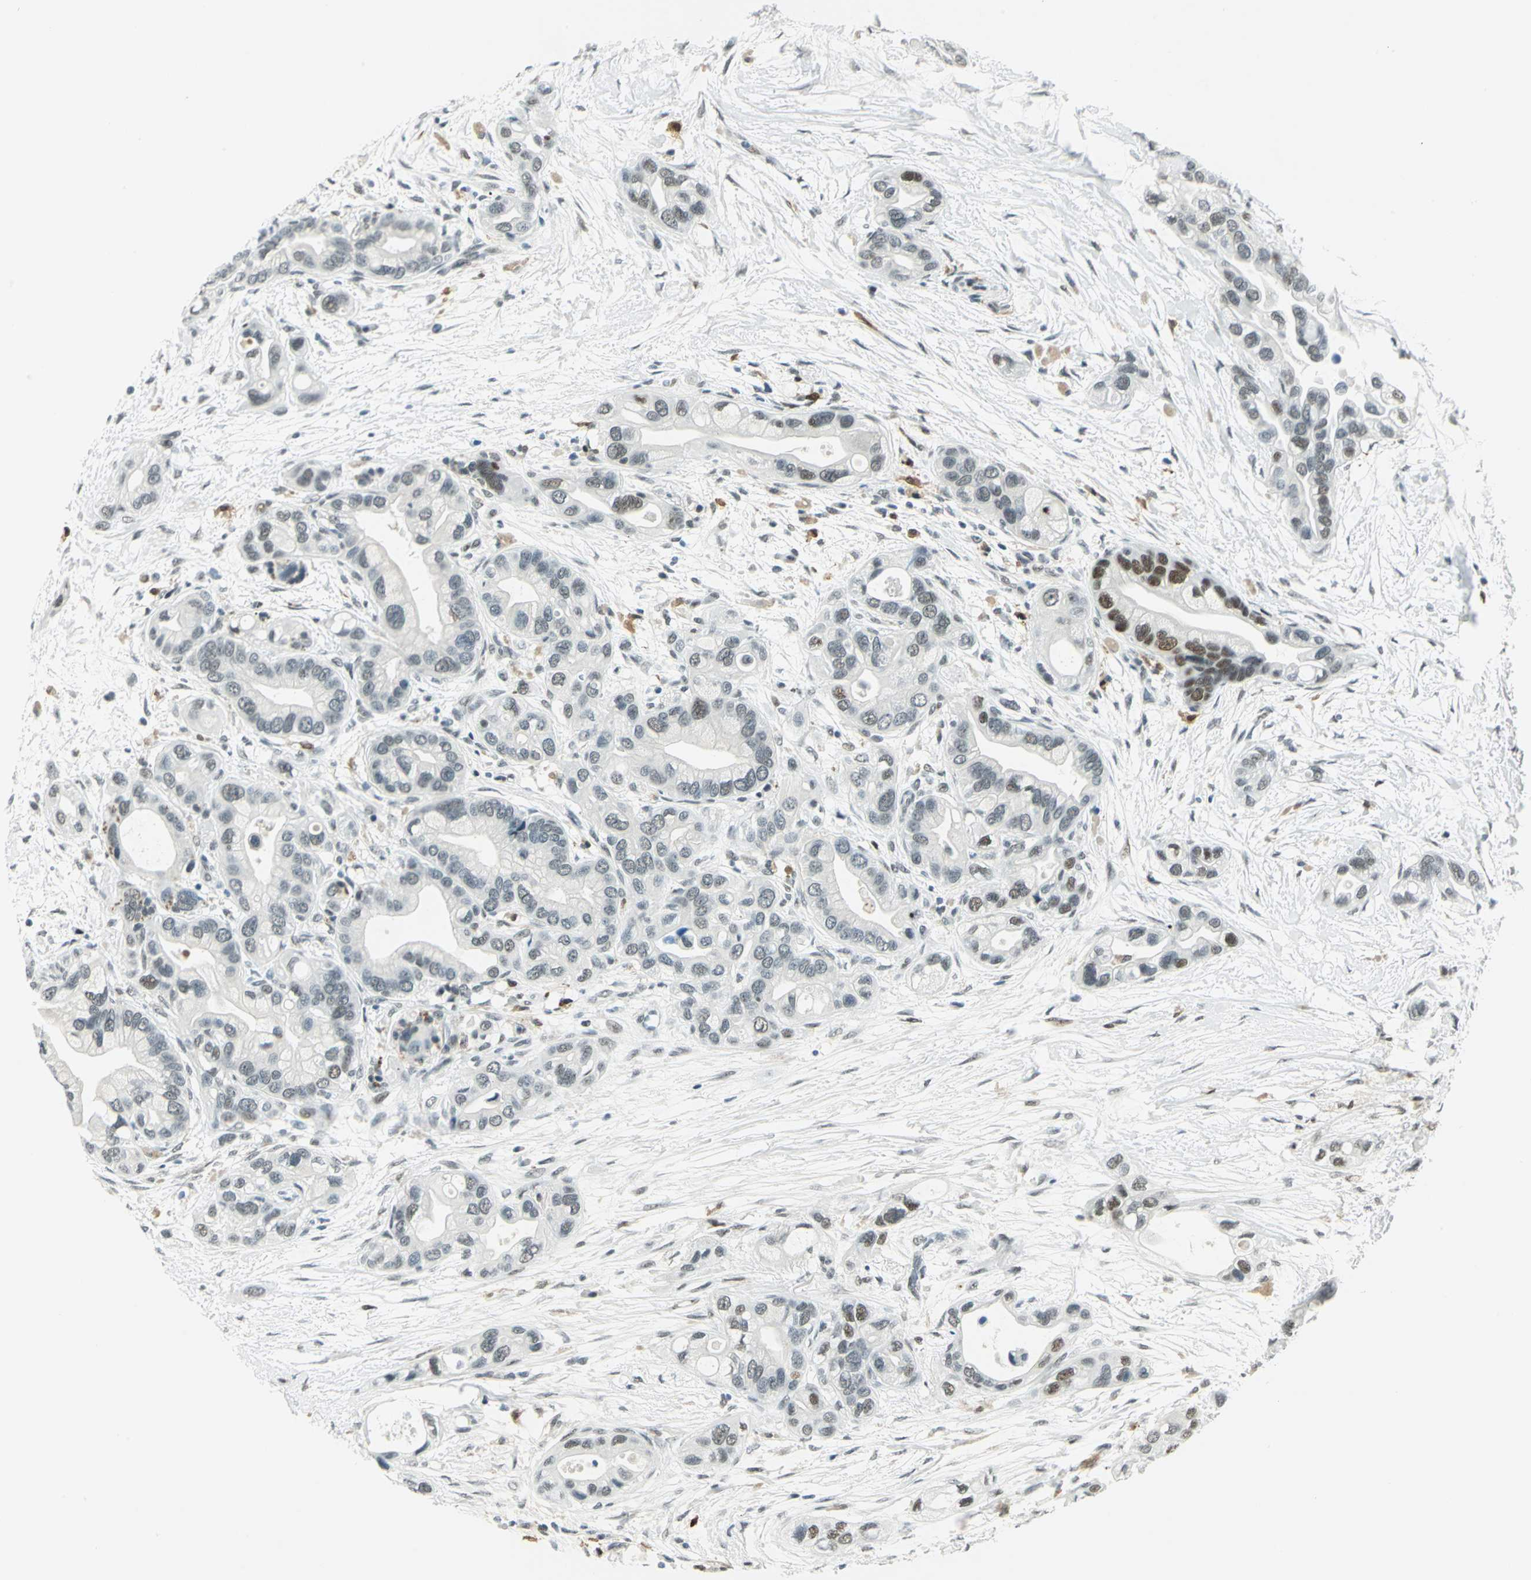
{"staining": {"intensity": "moderate", "quantity": "<25%", "location": "nuclear"}, "tissue": "pancreatic cancer", "cell_type": "Tumor cells", "image_type": "cancer", "snomed": [{"axis": "morphology", "description": "Adenocarcinoma, NOS"}, {"axis": "topography", "description": "Pancreas"}], "caption": "This histopathology image exhibits pancreatic cancer (adenocarcinoma) stained with immunohistochemistry (IHC) to label a protein in brown. The nuclear of tumor cells show moderate positivity for the protein. Nuclei are counter-stained blue.", "gene": "MTMR10", "patient": {"sex": "female", "age": 77}}